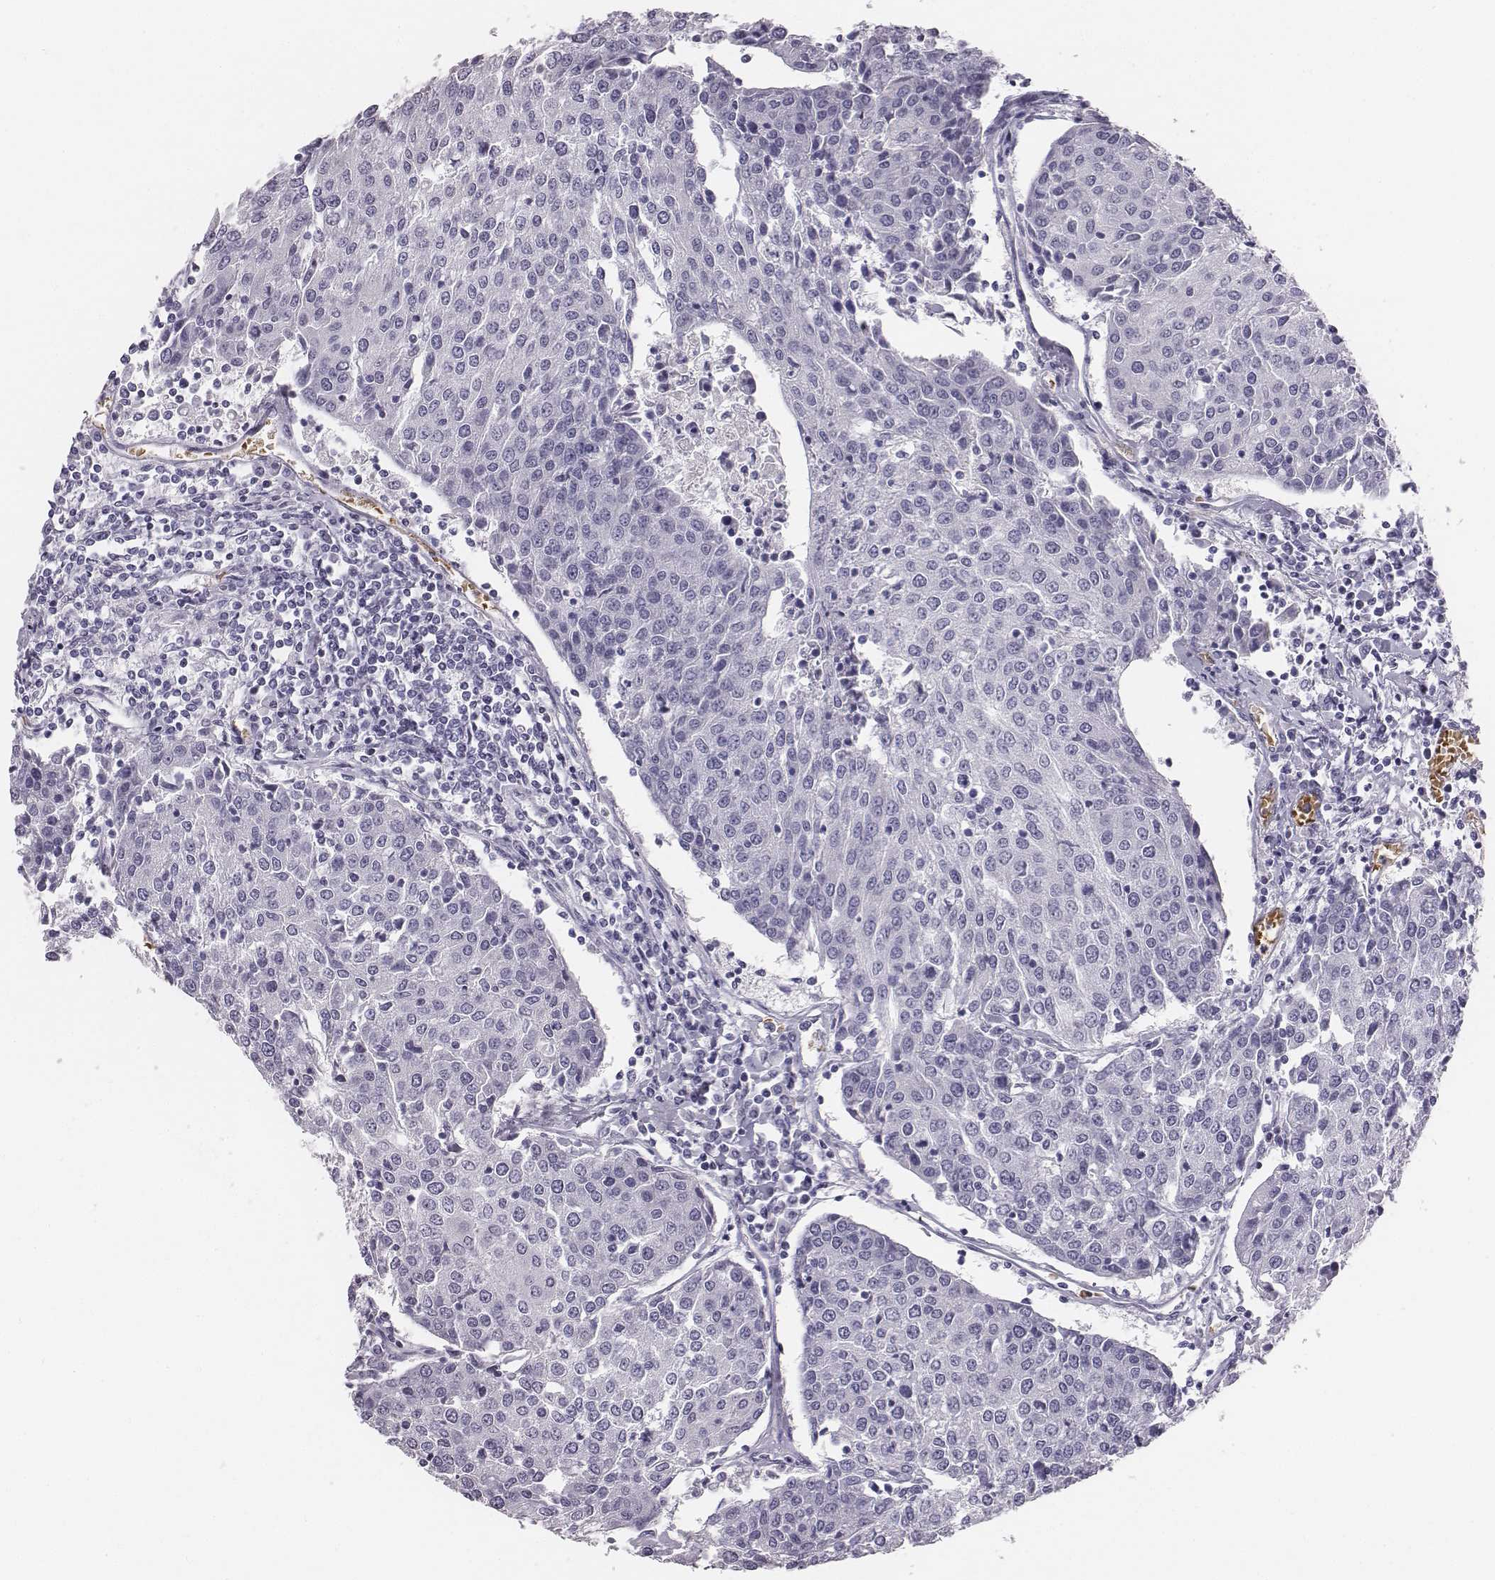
{"staining": {"intensity": "negative", "quantity": "none", "location": "none"}, "tissue": "urothelial cancer", "cell_type": "Tumor cells", "image_type": "cancer", "snomed": [{"axis": "morphology", "description": "Urothelial carcinoma, High grade"}, {"axis": "topography", "description": "Urinary bladder"}], "caption": "Urothelial carcinoma (high-grade) was stained to show a protein in brown. There is no significant positivity in tumor cells.", "gene": "HBZ", "patient": {"sex": "female", "age": 85}}